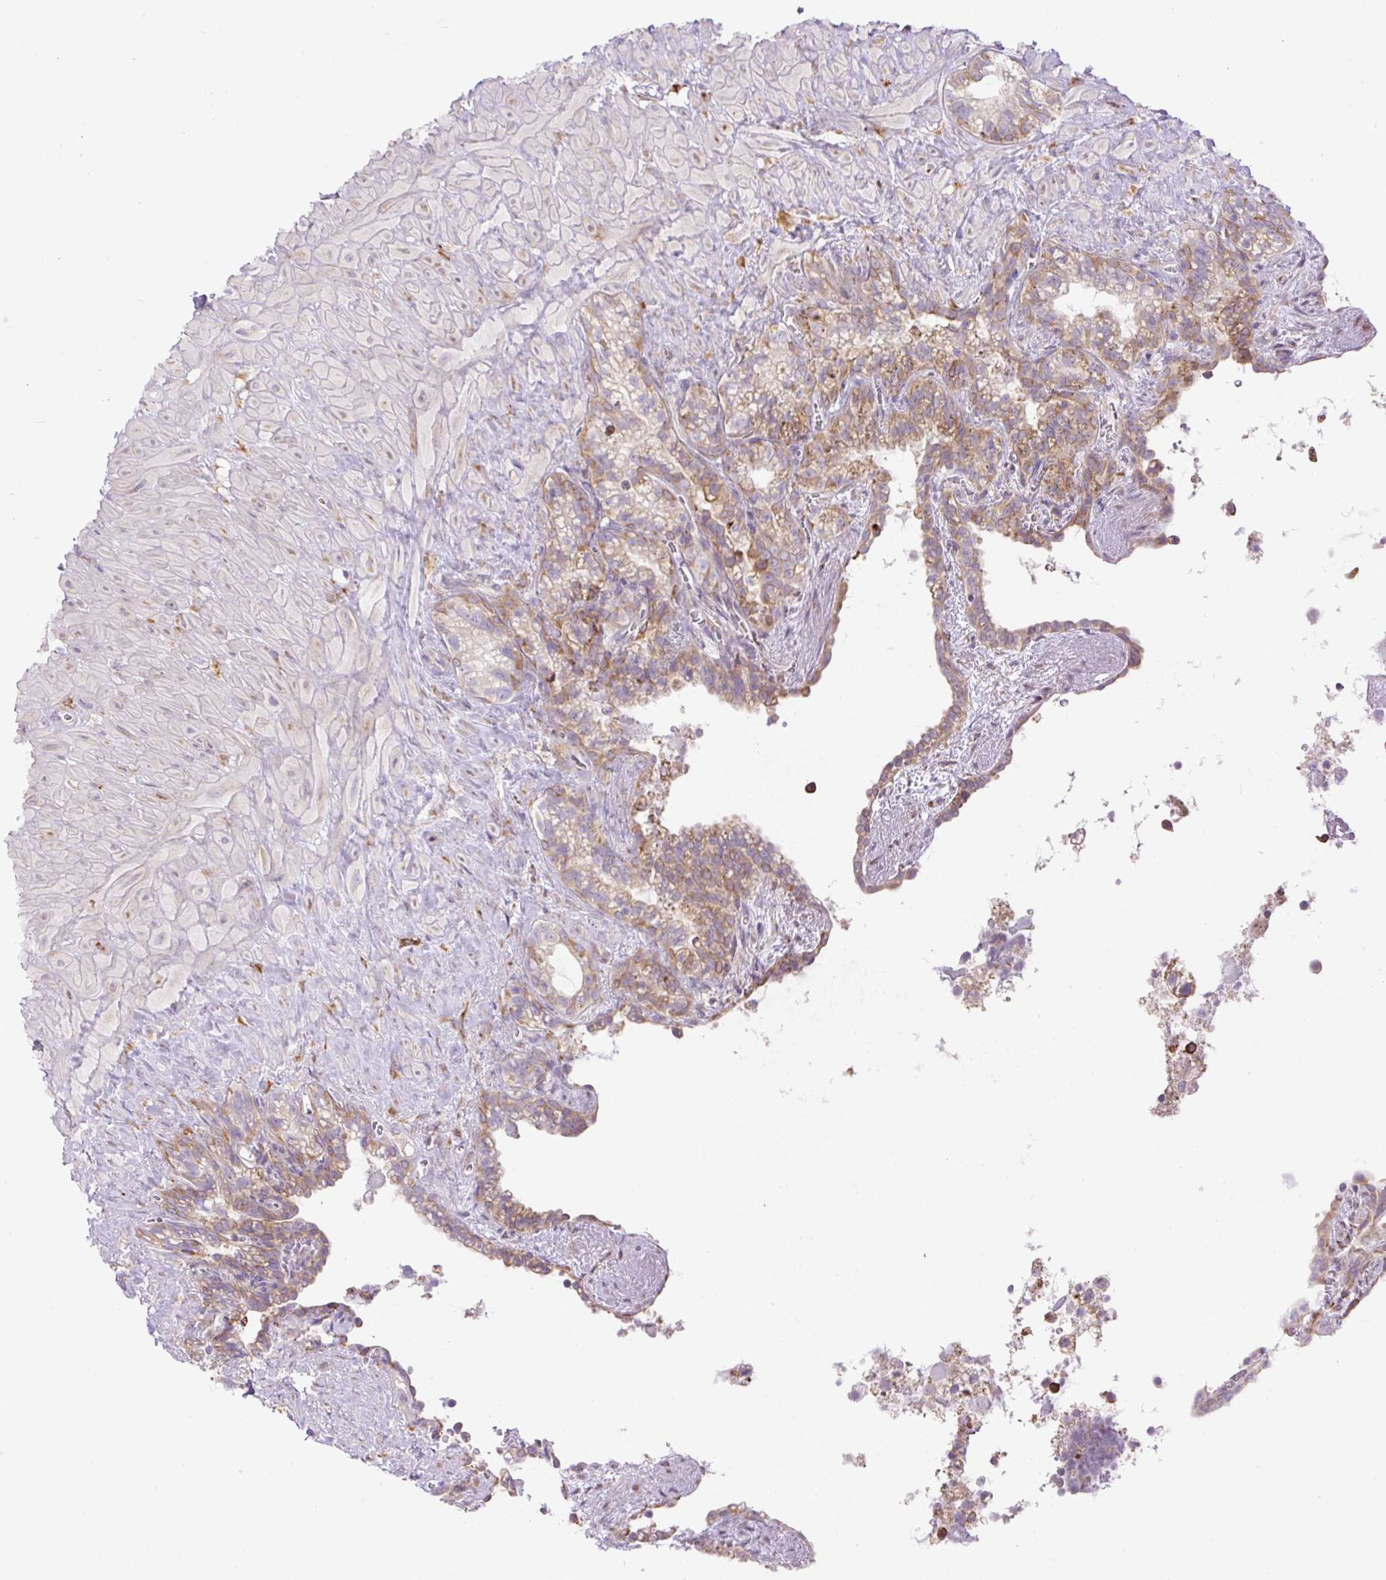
{"staining": {"intensity": "moderate", "quantity": "25%-75%", "location": "cytoplasmic/membranous"}, "tissue": "seminal vesicle", "cell_type": "Glandular cells", "image_type": "normal", "snomed": [{"axis": "morphology", "description": "Normal tissue, NOS"}, {"axis": "topography", "description": "Seminal veicle"}], "caption": "Brown immunohistochemical staining in unremarkable human seminal vesicle reveals moderate cytoplasmic/membranous expression in about 25%-75% of glandular cells. (brown staining indicates protein expression, while blue staining denotes nuclei).", "gene": "POFUT1", "patient": {"sex": "male", "age": 76}}